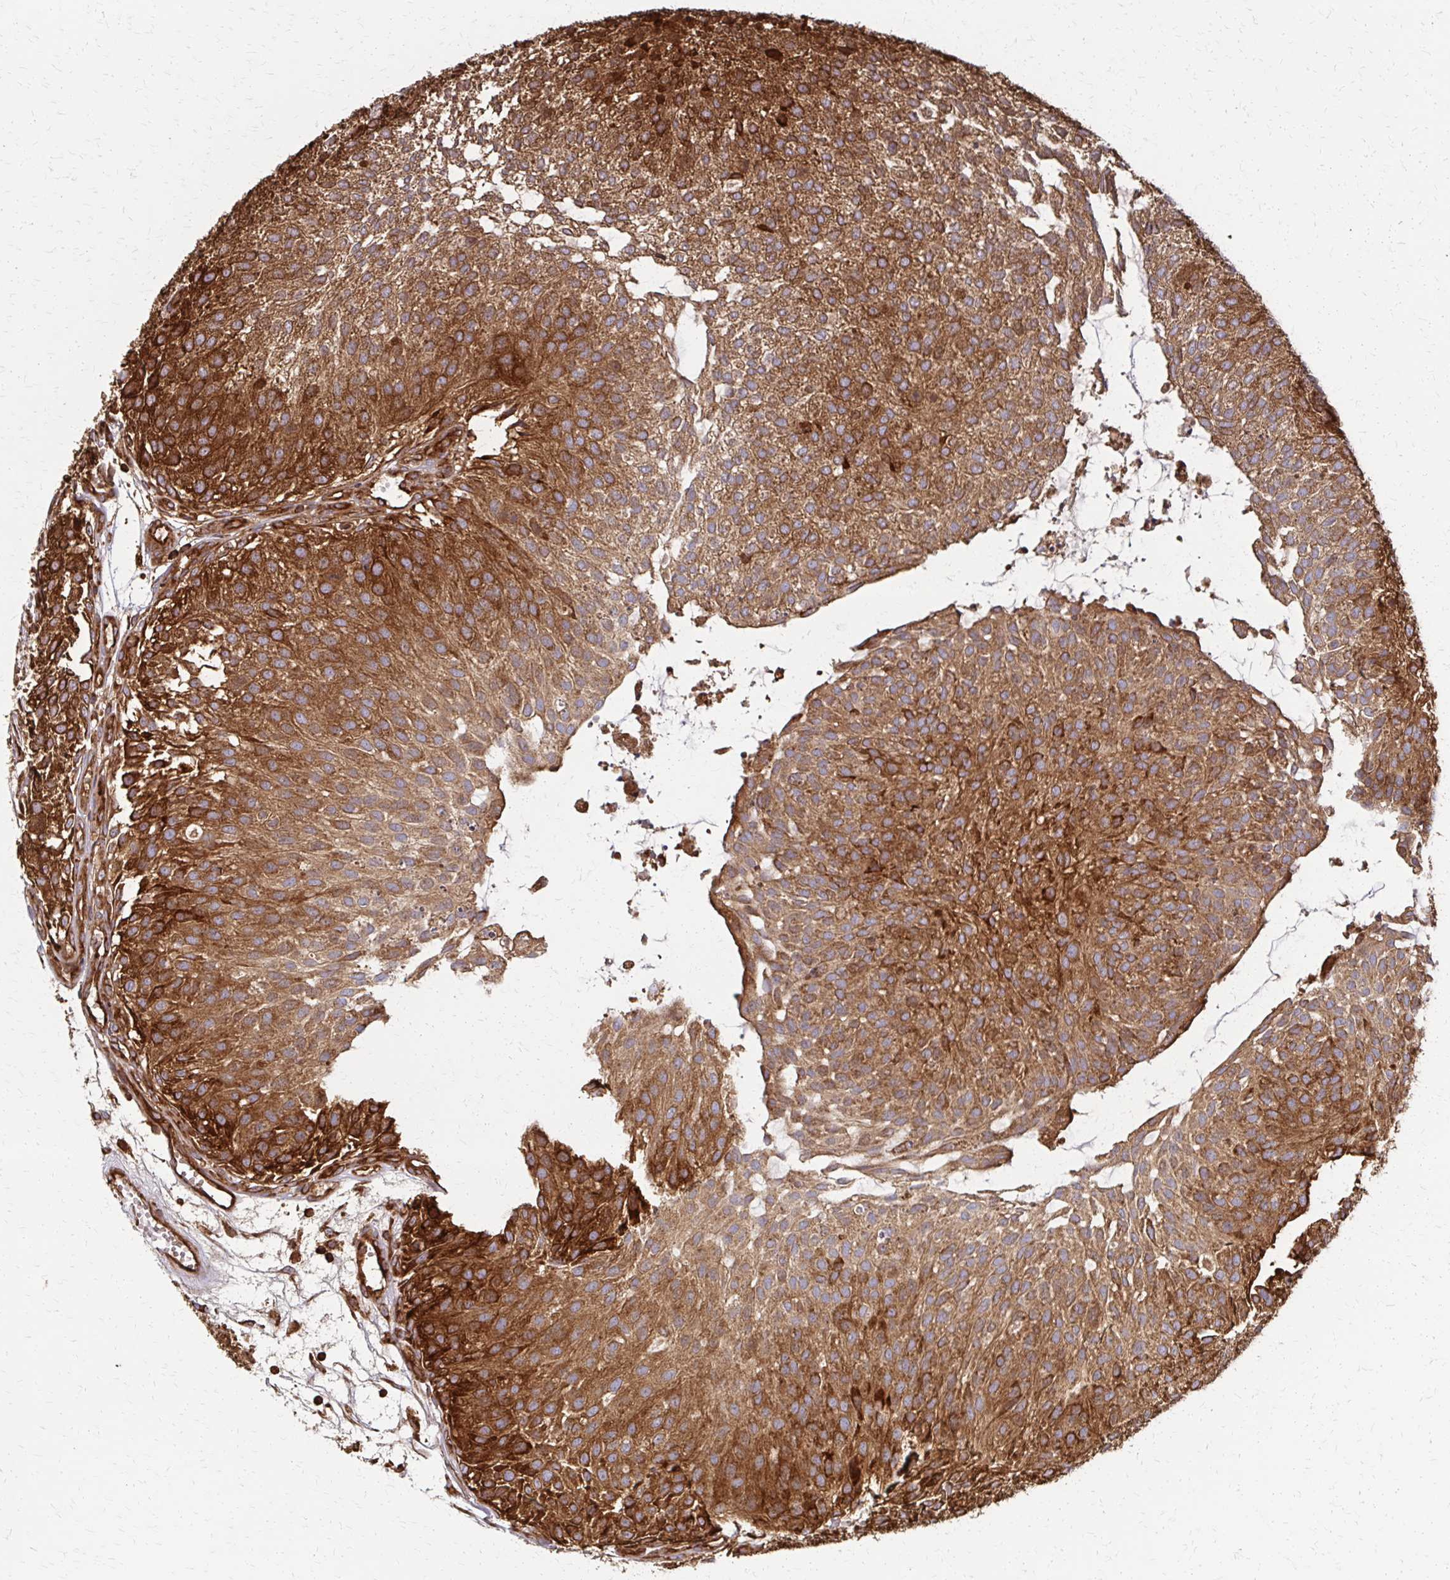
{"staining": {"intensity": "strong", "quantity": ">75%", "location": "cytoplasmic/membranous"}, "tissue": "urothelial cancer", "cell_type": "Tumor cells", "image_type": "cancer", "snomed": [{"axis": "morphology", "description": "Urothelial carcinoma, NOS"}, {"axis": "topography", "description": "Urinary bladder"}], "caption": "The immunohistochemical stain shows strong cytoplasmic/membranous positivity in tumor cells of transitional cell carcinoma tissue.", "gene": "EEF2", "patient": {"sex": "male", "age": 84}}